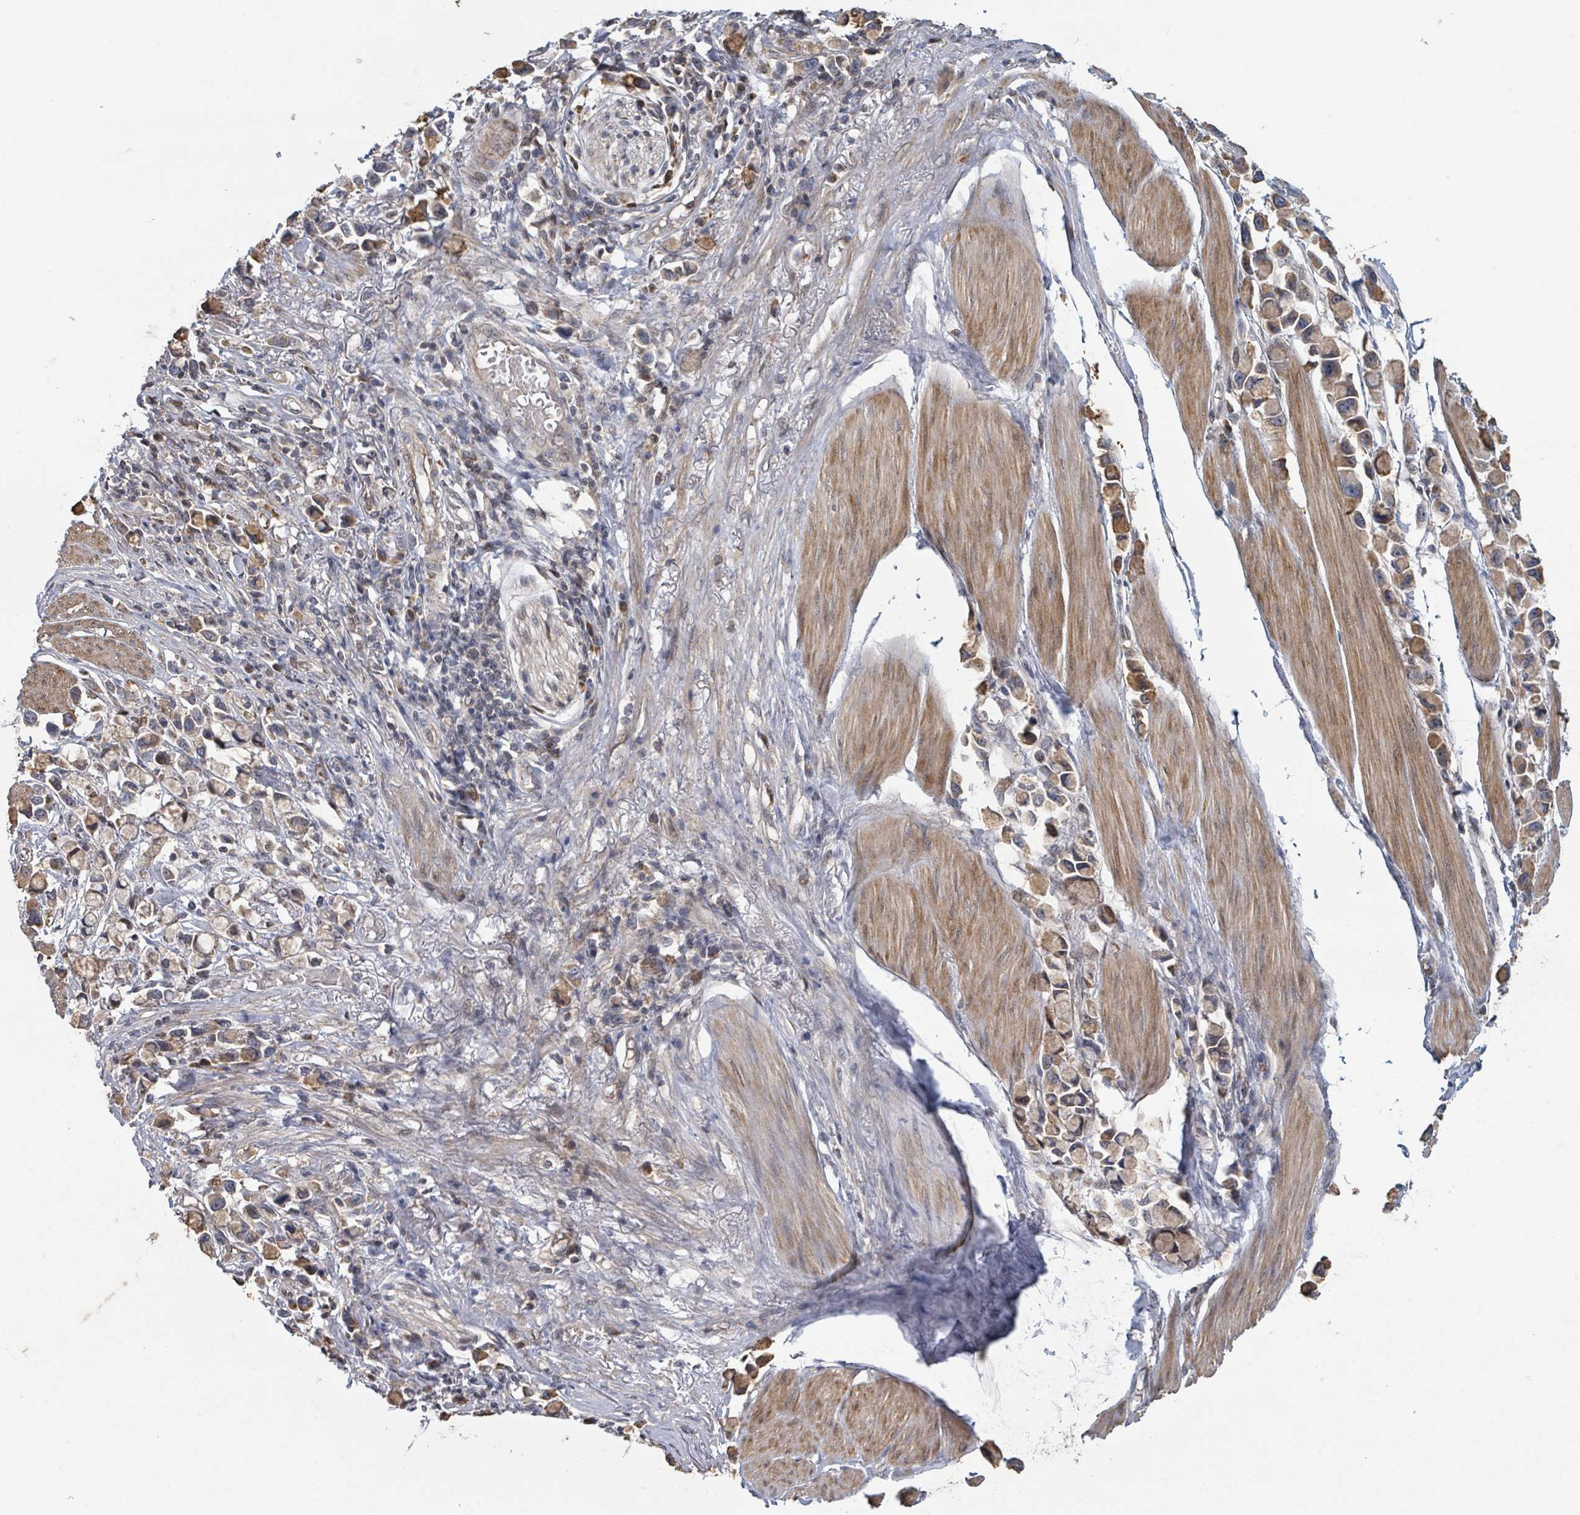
{"staining": {"intensity": "moderate", "quantity": ">75%", "location": "cytoplasmic/membranous"}, "tissue": "stomach cancer", "cell_type": "Tumor cells", "image_type": "cancer", "snomed": [{"axis": "morphology", "description": "Adenocarcinoma, NOS"}, {"axis": "topography", "description": "Stomach"}], "caption": "Adenocarcinoma (stomach) stained with a brown dye demonstrates moderate cytoplasmic/membranous positive positivity in about >75% of tumor cells.", "gene": "HIVEP1", "patient": {"sex": "female", "age": 81}}